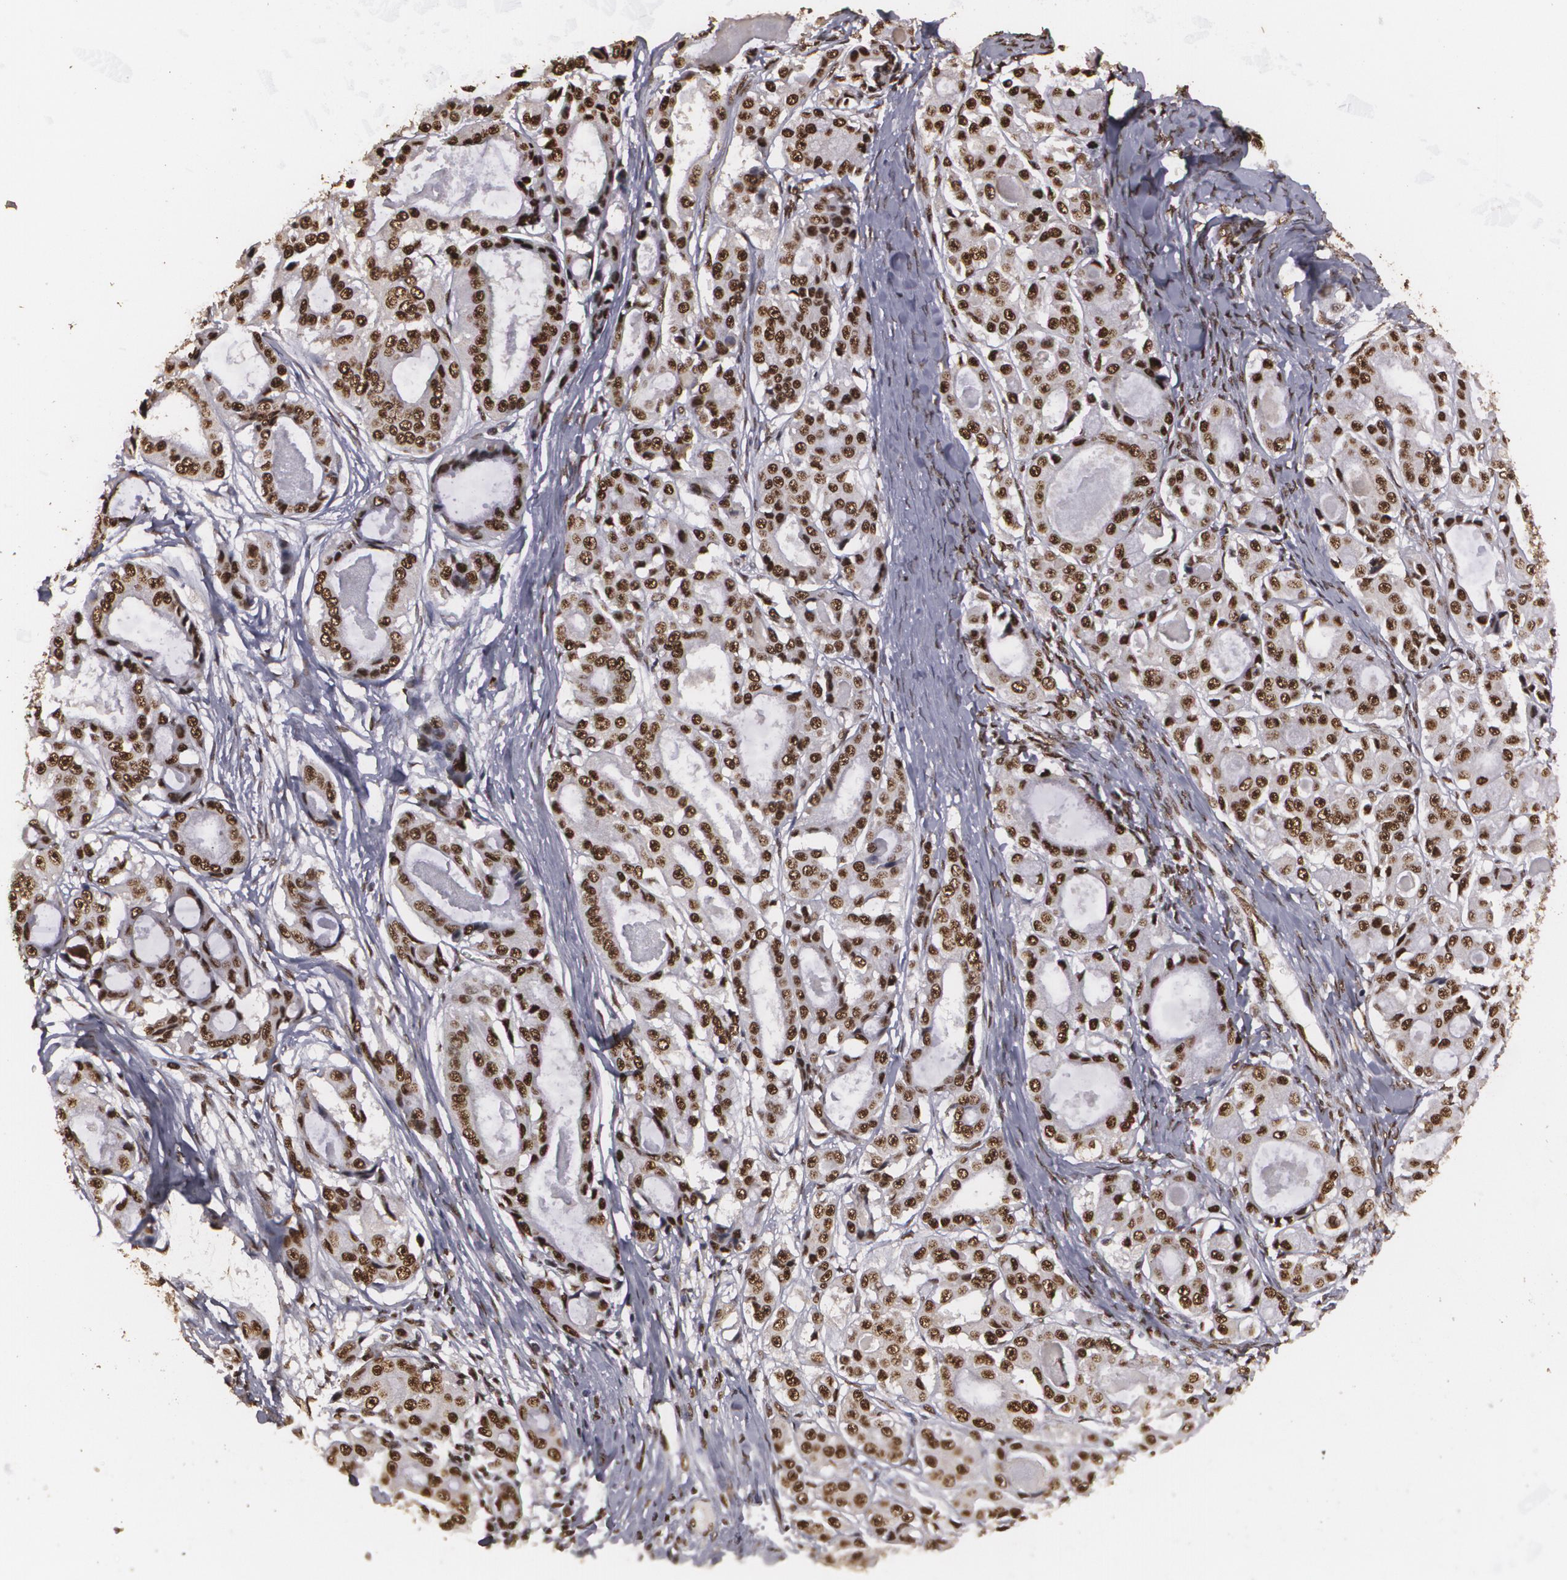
{"staining": {"intensity": "strong", "quantity": ">75%", "location": "nuclear"}, "tissue": "ovarian cancer", "cell_type": "Tumor cells", "image_type": "cancer", "snomed": [{"axis": "morphology", "description": "Carcinoma, endometroid"}, {"axis": "topography", "description": "Ovary"}], "caption": "An IHC histopathology image of tumor tissue is shown. Protein staining in brown highlights strong nuclear positivity in ovarian endometroid carcinoma within tumor cells. (DAB IHC, brown staining for protein, blue staining for nuclei).", "gene": "RCOR1", "patient": {"sex": "female", "age": 61}}